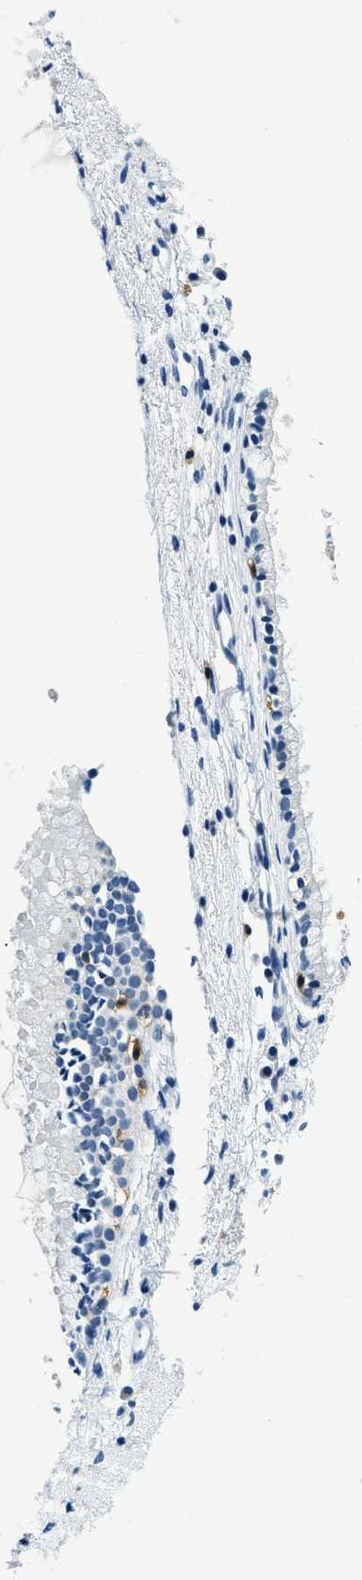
{"staining": {"intensity": "negative", "quantity": "none", "location": "none"}, "tissue": "nasopharynx", "cell_type": "Respiratory epithelial cells", "image_type": "normal", "snomed": [{"axis": "morphology", "description": "Normal tissue, NOS"}, {"axis": "topography", "description": "Nasopharynx"}], "caption": "An IHC photomicrograph of normal nasopharynx is shown. There is no staining in respiratory epithelial cells of nasopharynx.", "gene": "CAPG", "patient": {"sex": "male", "age": 21}}